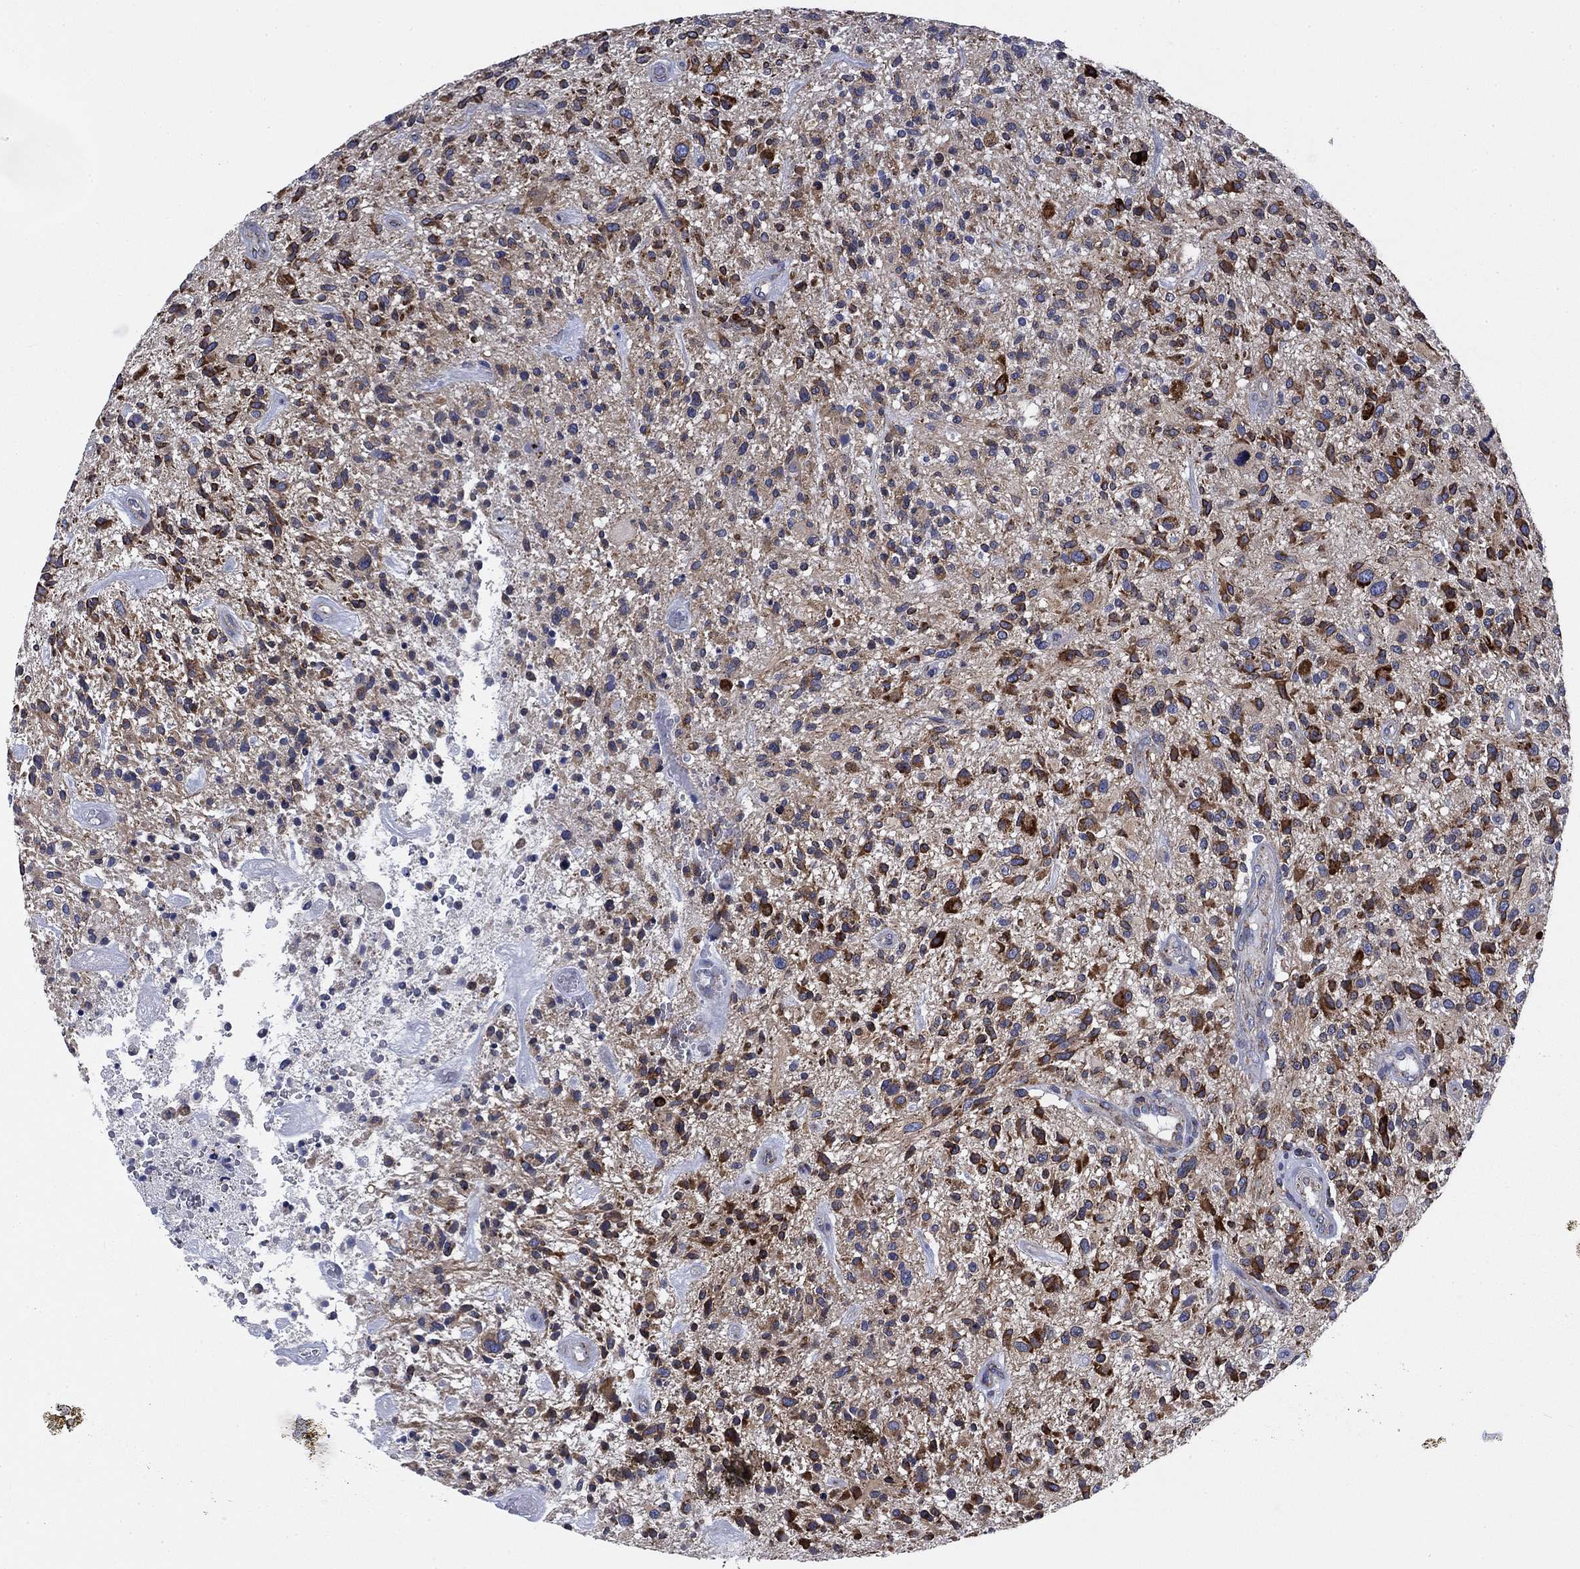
{"staining": {"intensity": "strong", "quantity": "25%-75%", "location": "cytoplasmic/membranous"}, "tissue": "glioma", "cell_type": "Tumor cells", "image_type": "cancer", "snomed": [{"axis": "morphology", "description": "Glioma, malignant, High grade"}, {"axis": "topography", "description": "Brain"}], "caption": "Glioma was stained to show a protein in brown. There is high levels of strong cytoplasmic/membranous expression in approximately 25%-75% of tumor cells.", "gene": "NACAD", "patient": {"sex": "male", "age": 47}}